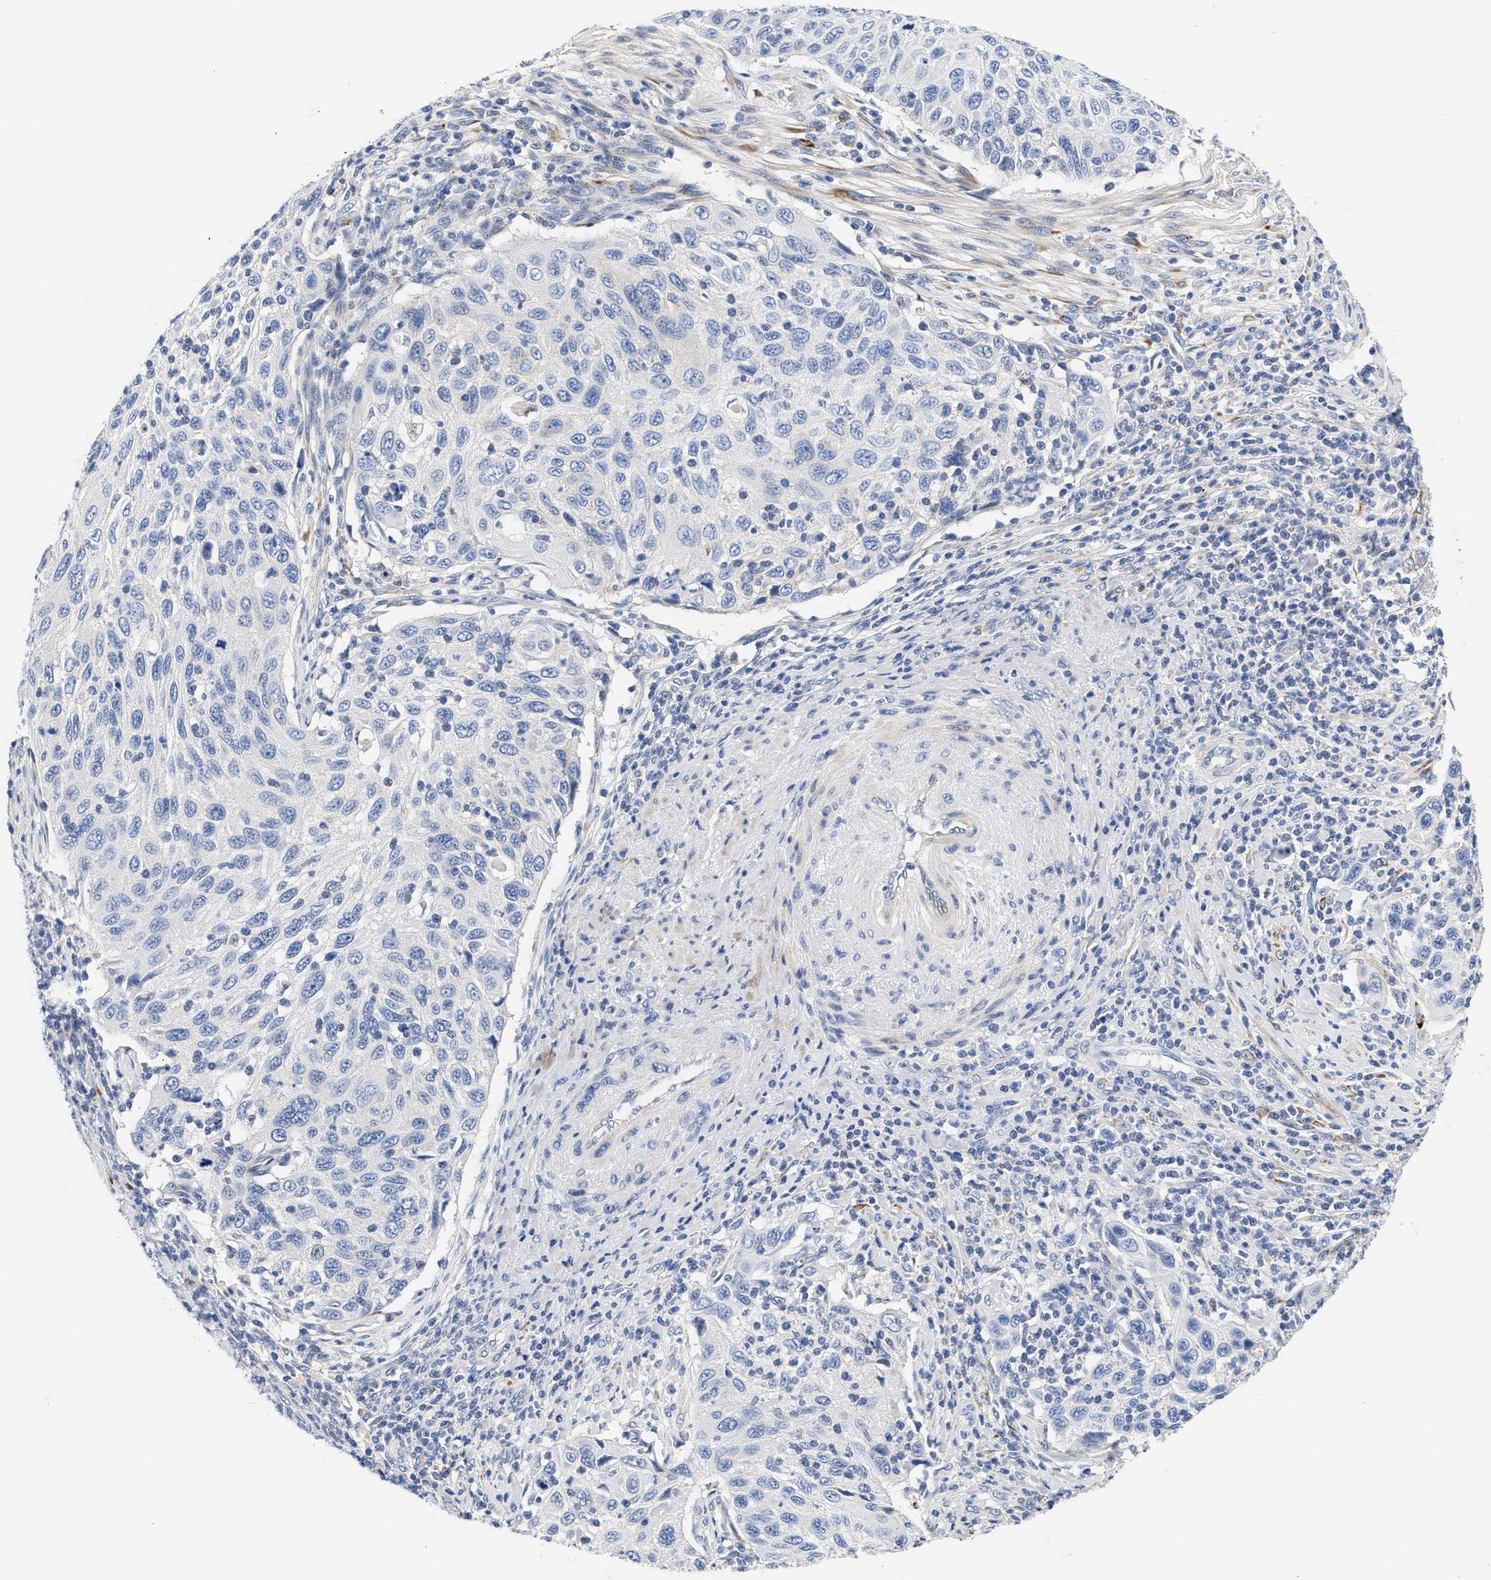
{"staining": {"intensity": "negative", "quantity": "none", "location": "none"}, "tissue": "cervical cancer", "cell_type": "Tumor cells", "image_type": "cancer", "snomed": [{"axis": "morphology", "description": "Squamous cell carcinoma, NOS"}, {"axis": "topography", "description": "Cervix"}], "caption": "This image is of cervical squamous cell carcinoma stained with immunohistochemistry to label a protein in brown with the nuclei are counter-stained blue. There is no expression in tumor cells.", "gene": "ACTL7B", "patient": {"sex": "female", "age": 70}}